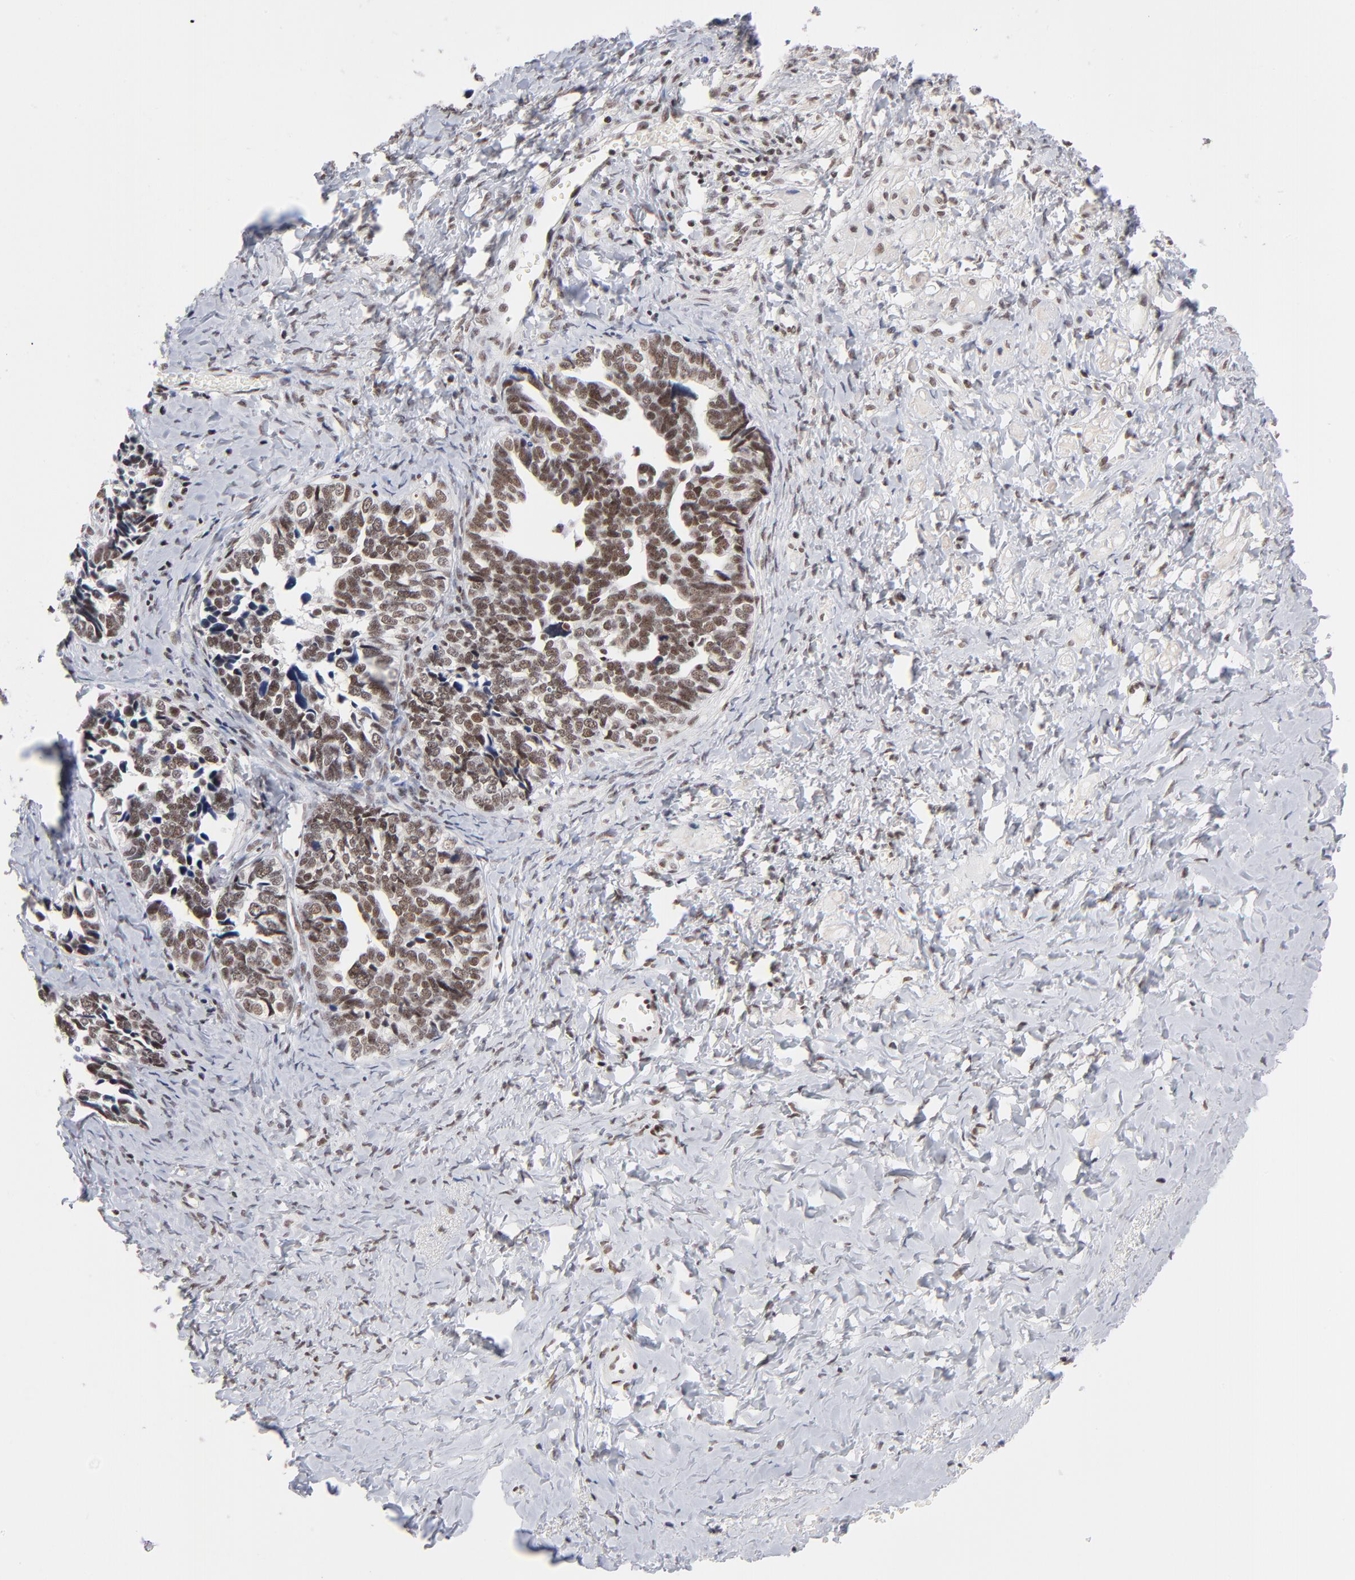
{"staining": {"intensity": "moderate", "quantity": ">75%", "location": "nuclear"}, "tissue": "ovarian cancer", "cell_type": "Tumor cells", "image_type": "cancer", "snomed": [{"axis": "morphology", "description": "Cystadenocarcinoma, serous, NOS"}, {"axis": "topography", "description": "Ovary"}], "caption": "DAB immunohistochemical staining of ovarian cancer exhibits moderate nuclear protein staining in about >75% of tumor cells.", "gene": "ZNF143", "patient": {"sex": "female", "age": 77}}